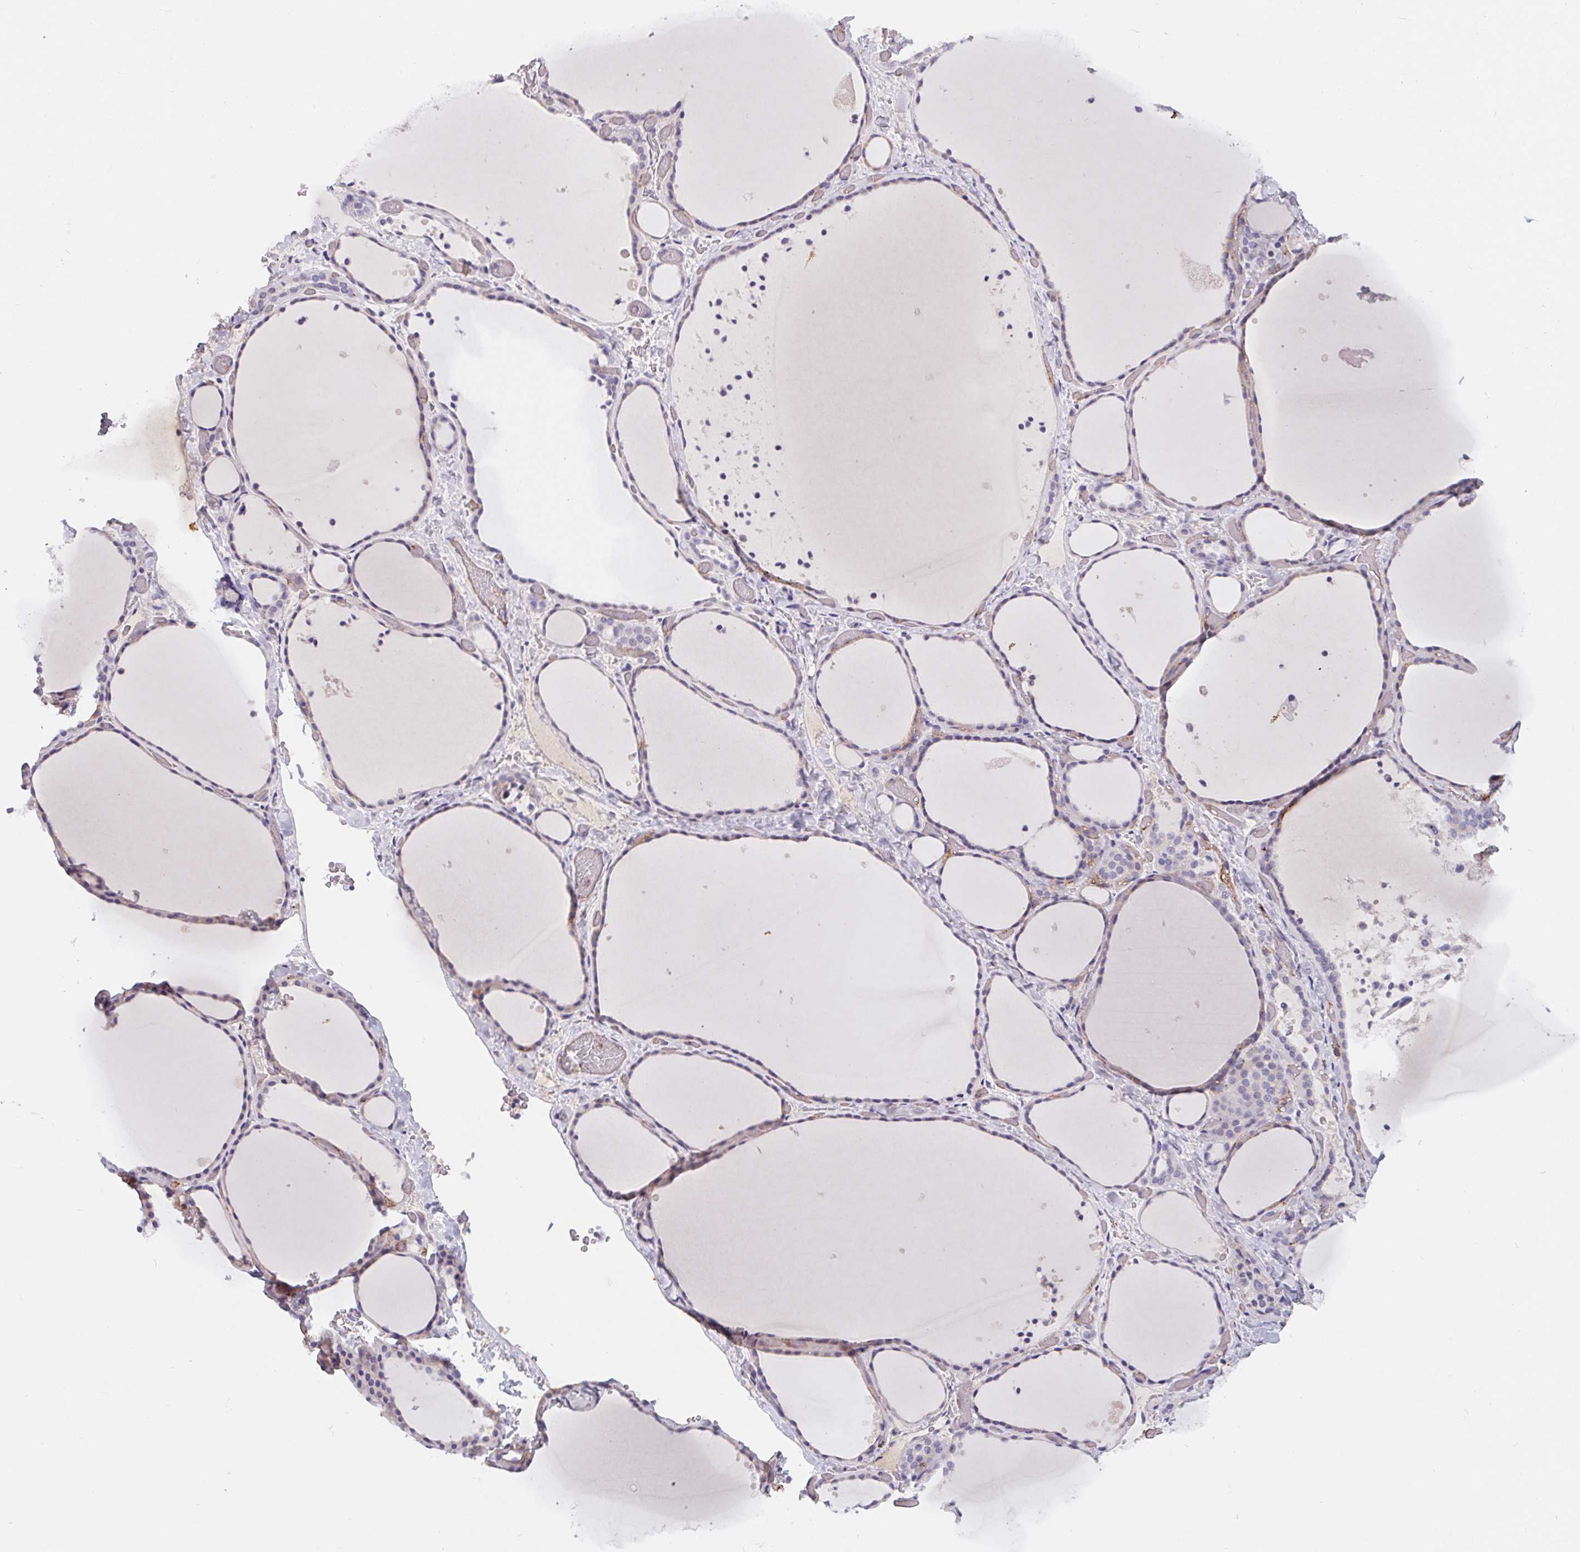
{"staining": {"intensity": "negative", "quantity": "none", "location": "none"}, "tissue": "thyroid gland", "cell_type": "Glandular cells", "image_type": "normal", "snomed": [{"axis": "morphology", "description": "Normal tissue, NOS"}, {"axis": "topography", "description": "Thyroid gland"}], "caption": "High power microscopy micrograph of an immunohistochemistry histopathology image of benign thyroid gland, revealing no significant positivity in glandular cells. (DAB (3,3'-diaminobenzidine) immunohistochemistry (IHC), high magnification).", "gene": "LPA", "patient": {"sex": "female", "age": 36}}